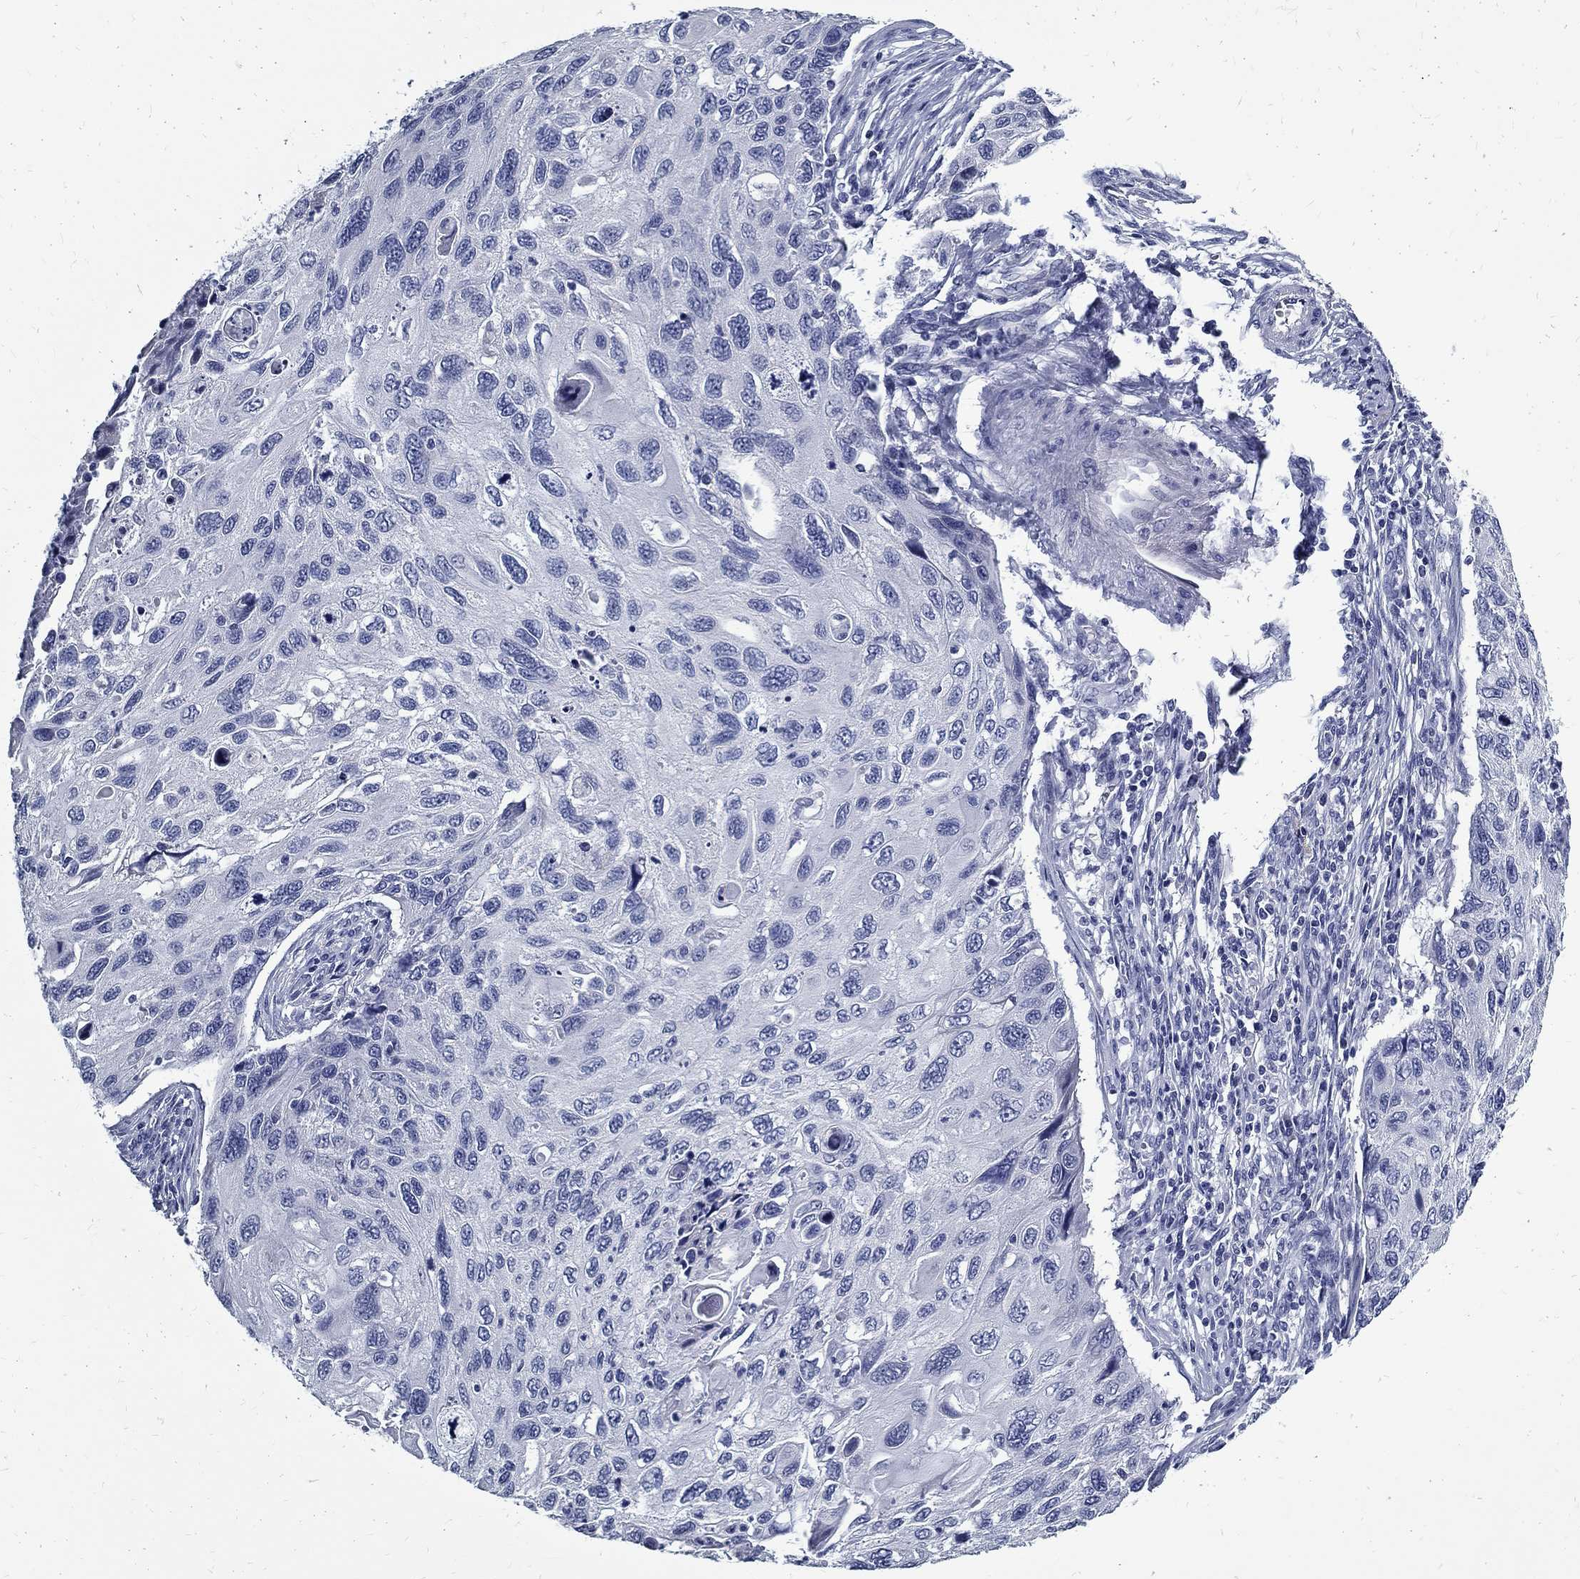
{"staining": {"intensity": "negative", "quantity": "none", "location": "none"}, "tissue": "cervical cancer", "cell_type": "Tumor cells", "image_type": "cancer", "snomed": [{"axis": "morphology", "description": "Squamous cell carcinoma, NOS"}, {"axis": "topography", "description": "Cervix"}], "caption": "The histopathology image demonstrates no staining of tumor cells in cervical cancer (squamous cell carcinoma).", "gene": "TGM4", "patient": {"sex": "female", "age": 70}}